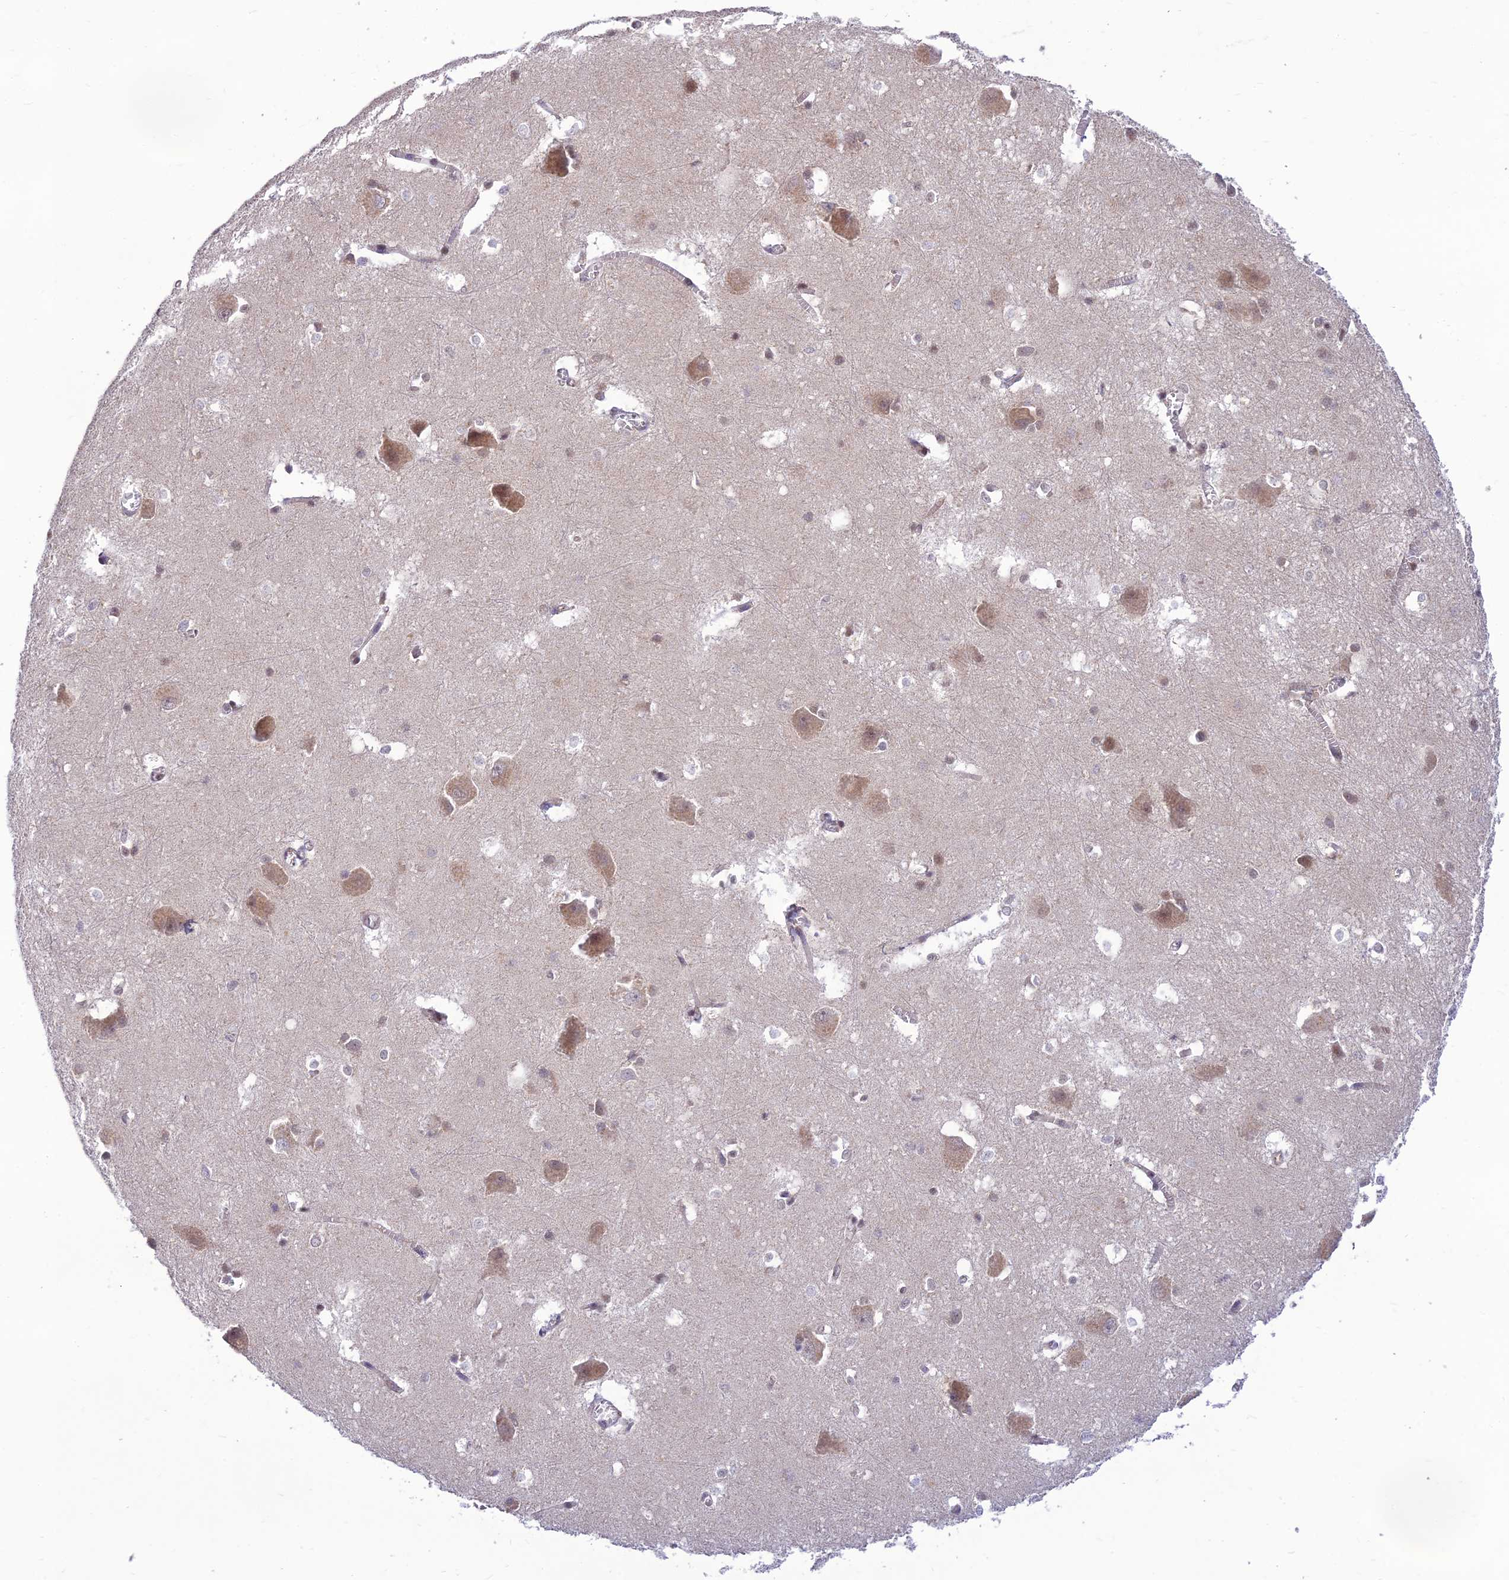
{"staining": {"intensity": "moderate", "quantity": "<25%", "location": "nuclear"}, "tissue": "caudate", "cell_type": "Glial cells", "image_type": "normal", "snomed": [{"axis": "morphology", "description": "Normal tissue, NOS"}, {"axis": "topography", "description": "Lateral ventricle wall"}], "caption": "A high-resolution photomicrograph shows immunohistochemistry staining of normal caudate, which demonstrates moderate nuclear staining in approximately <25% of glial cells.", "gene": "MICOS13", "patient": {"sex": "male", "age": 37}}